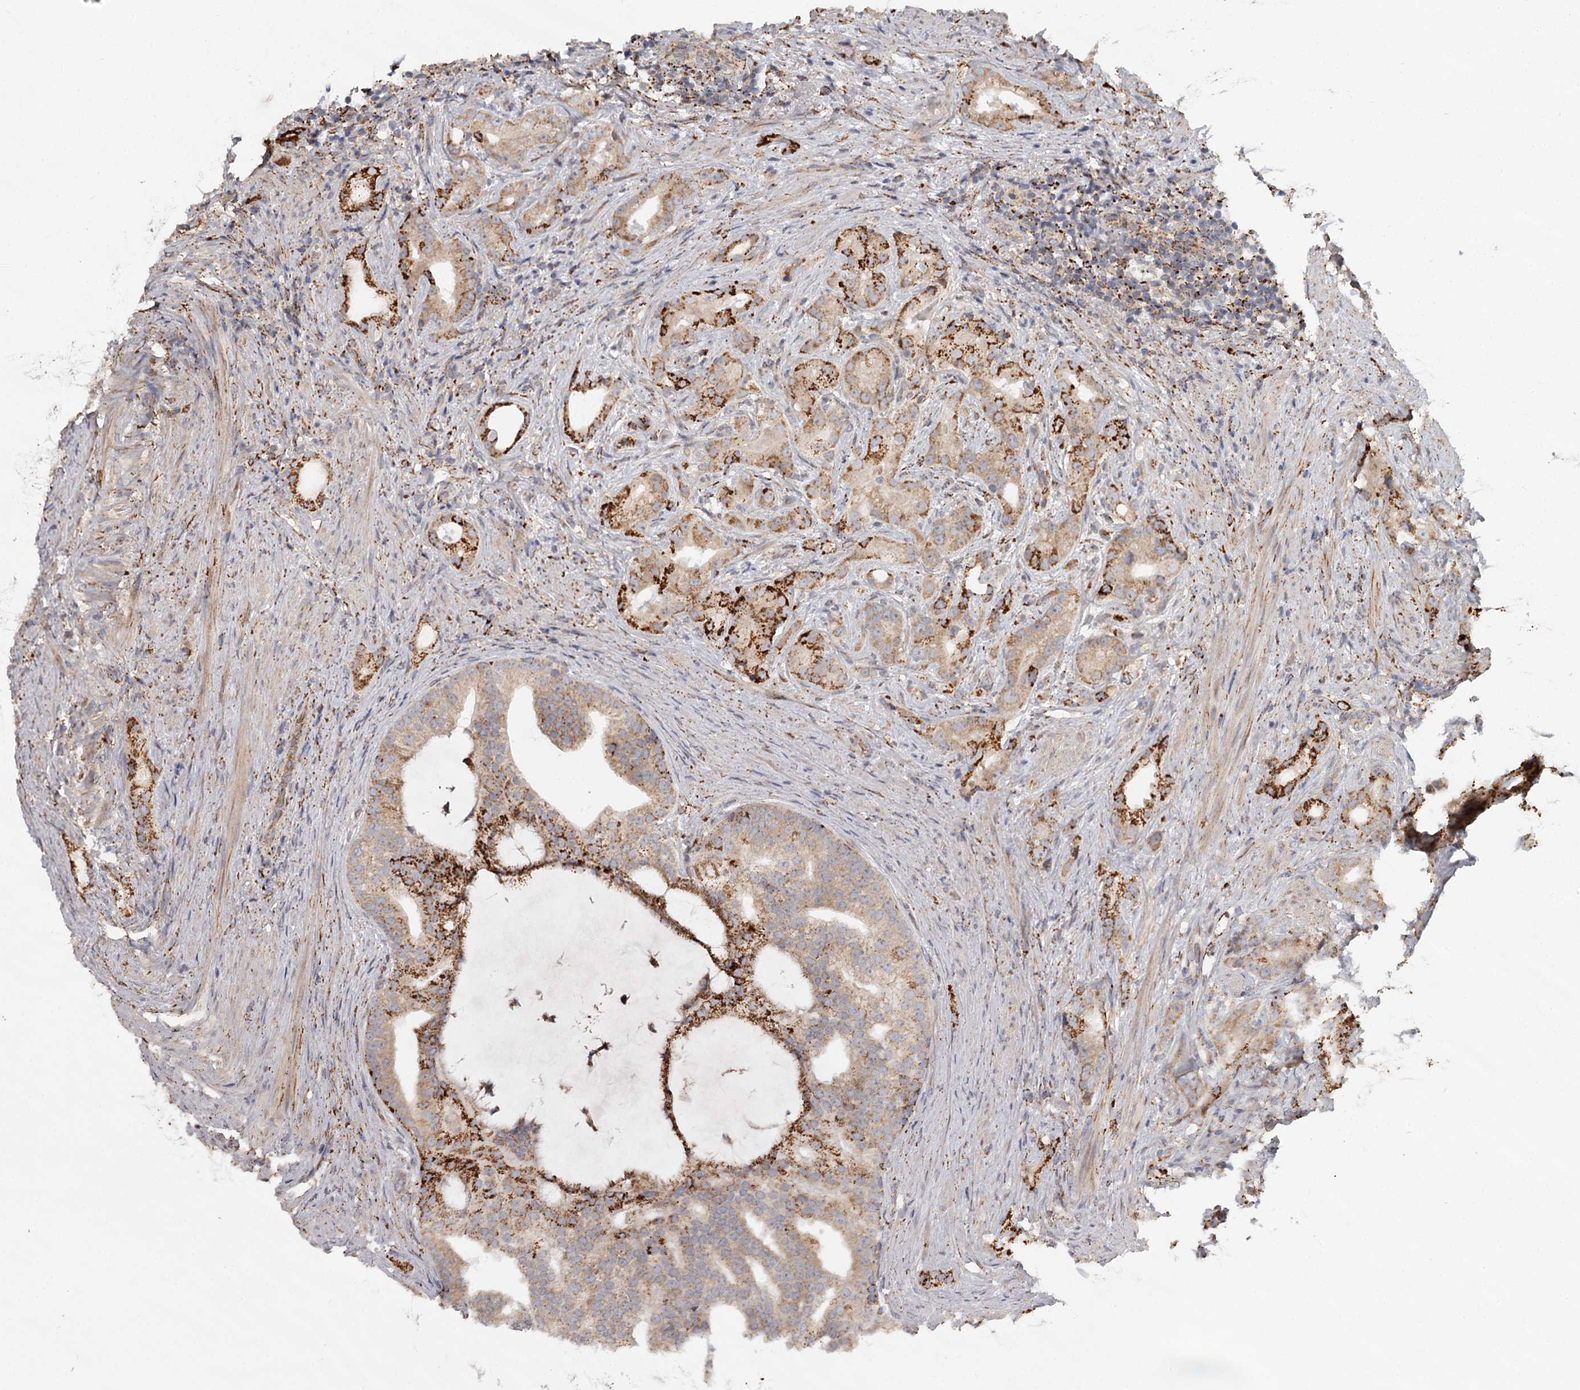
{"staining": {"intensity": "strong", "quantity": "25%-75%", "location": "cytoplasmic/membranous"}, "tissue": "prostate cancer", "cell_type": "Tumor cells", "image_type": "cancer", "snomed": [{"axis": "morphology", "description": "Adenocarcinoma, Low grade"}, {"axis": "topography", "description": "Prostate"}], "caption": "This is an image of immunohistochemistry (IHC) staining of prostate cancer, which shows strong positivity in the cytoplasmic/membranous of tumor cells.", "gene": "CDC123", "patient": {"sex": "male", "age": 71}}